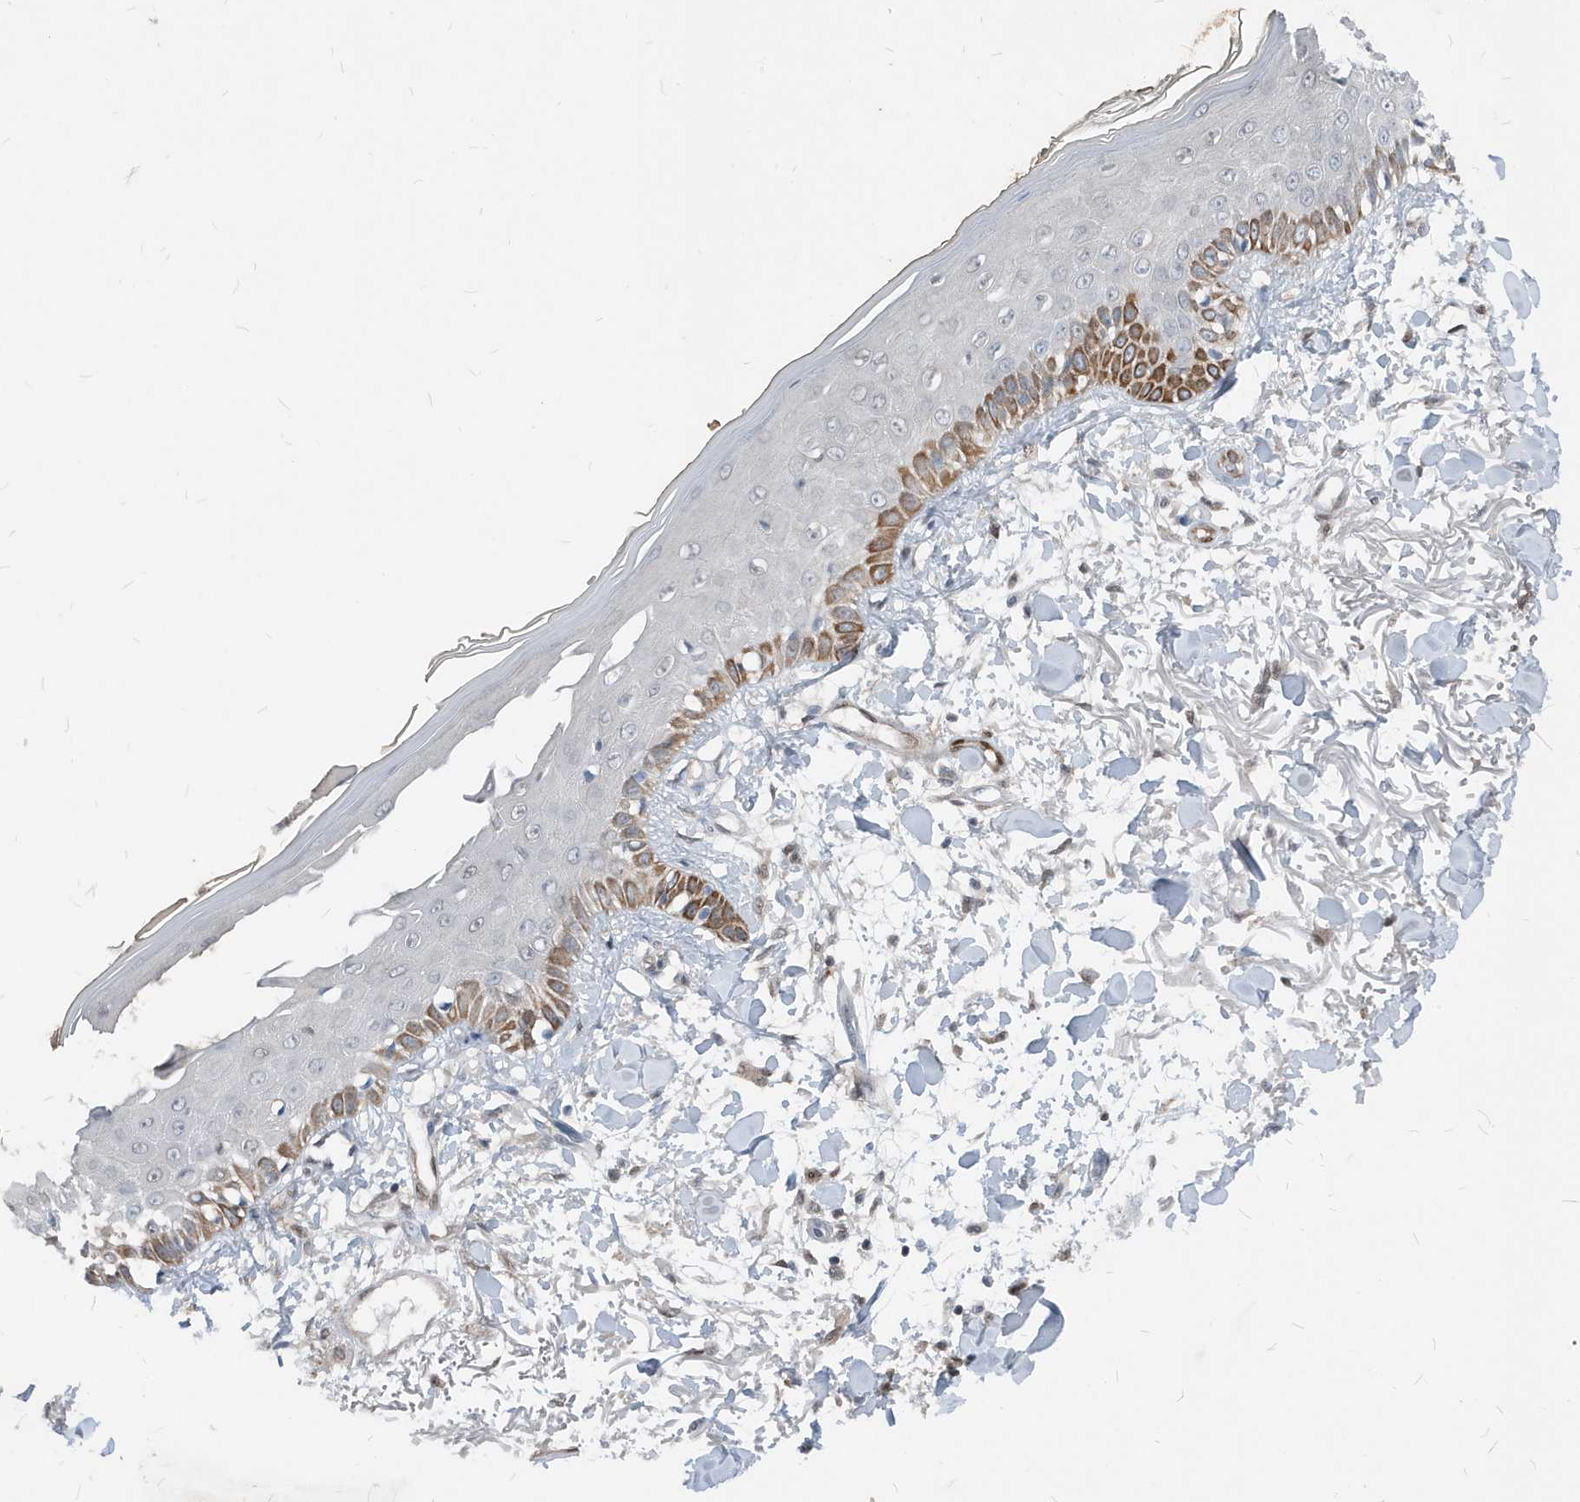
{"staining": {"intensity": "negative", "quantity": "none", "location": "none"}, "tissue": "skin", "cell_type": "Fibroblasts", "image_type": "normal", "snomed": [{"axis": "morphology", "description": "Normal tissue, NOS"}, {"axis": "morphology", "description": "Squamous cell carcinoma, NOS"}, {"axis": "topography", "description": "Skin"}, {"axis": "topography", "description": "Peripheral nerve tissue"}], "caption": "Immunohistochemistry of benign skin demonstrates no expression in fibroblasts.", "gene": "NCOA7", "patient": {"sex": "male", "age": 83}}